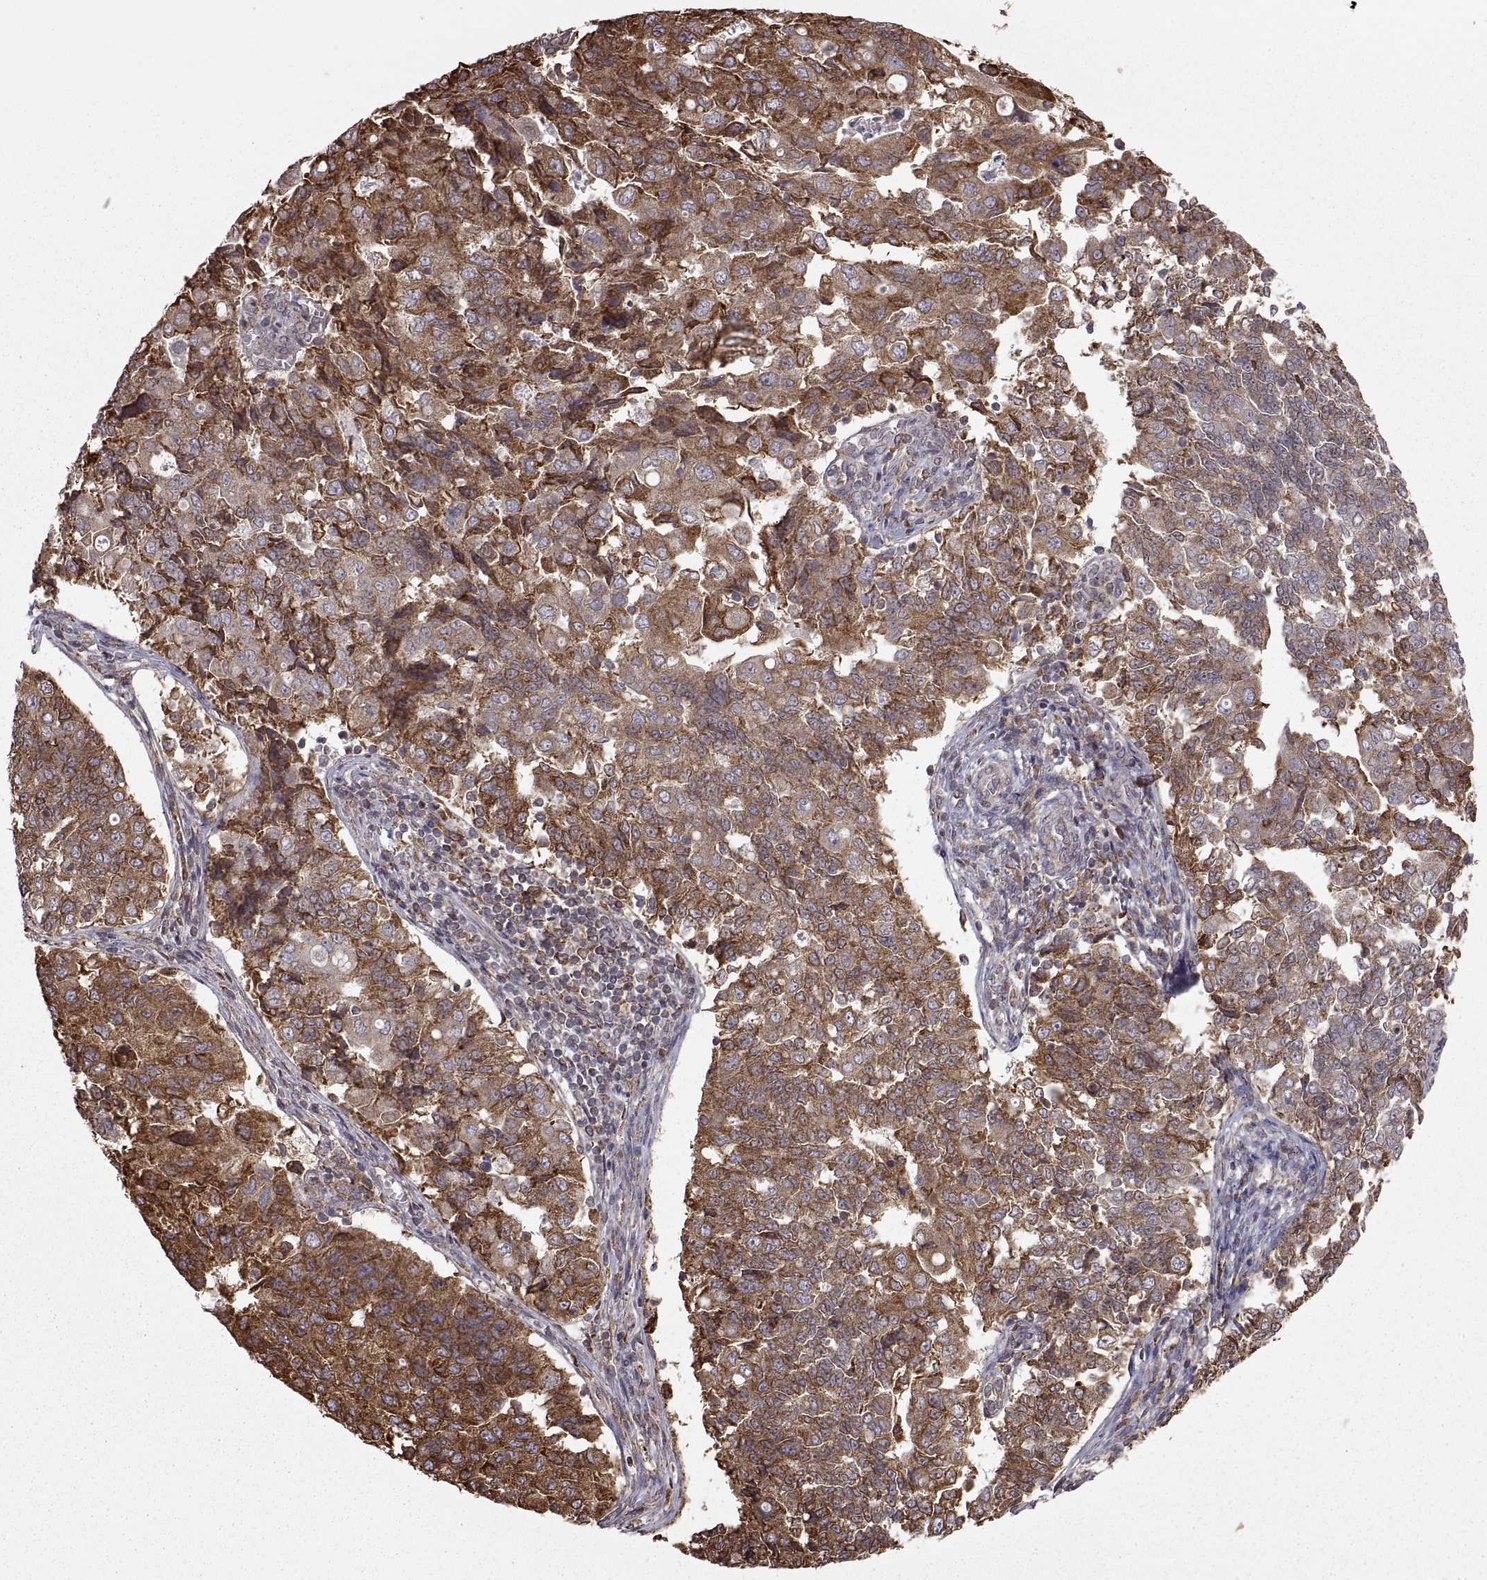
{"staining": {"intensity": "strong", "quantity": ">75%", "location": "cytoplasmic/membranous"}, "tissue": "endometrial cancer", "cell_type": "Tumor cells", "image_type": "cancer", "snomed": [{"axis": "morphology", "description": "Adenocarcinoma, NOS"}, {"axis": "topography", "description": "Endometrium"}], "caption": "Brown immunohistochemical staining in adenocarcinoma (endometrial) reveals strong cytoplasmic/membranous expression in about >75% of tumor cells. The staining was performed using DAB (3,3'-diaminobenzidine) to visualize the protein expression in brown, while the nuclei were stained in blue with hematoxylin (Magnification: 20x).", "gene": "PDIA3", "patient": {"sex": "female", "age": 43}}